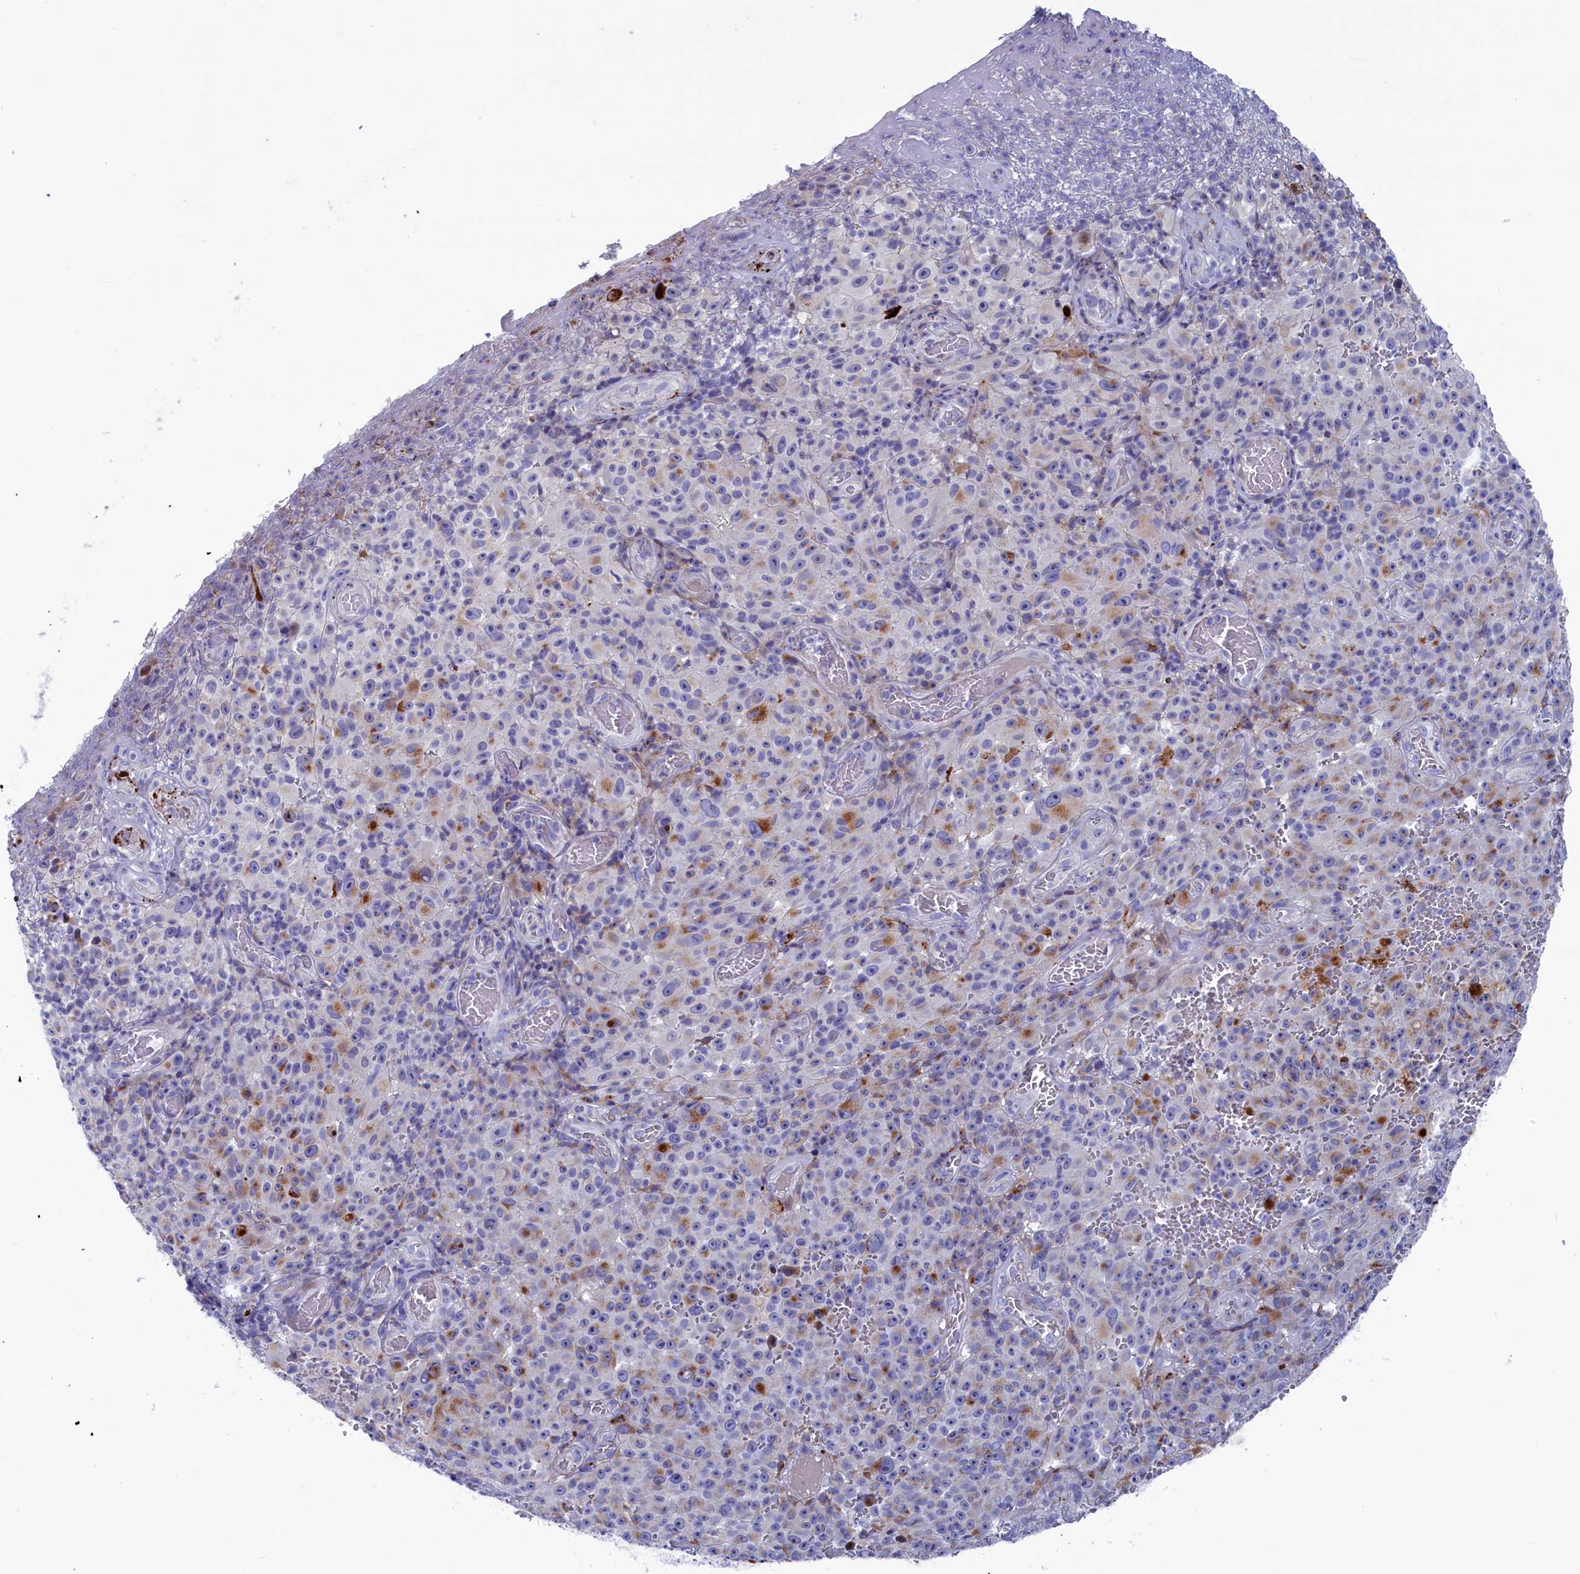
{"staining": {"intensity": "moderate", "quantity": "<25%", "location": "cytoplasmic/membranous"}, "tissue": "melanoma", "cell_type": "Tumor cells", "image_type": "cancer", "snomed": [{"axis": "morphology", "description": "Malignant melanoma, NOS"}, {"axis": "topography", "description": "Skin"}], "caption": "Immunohistochemical staining of human melanoma demonstrates low levels of moderate cytoplasmic/membranous expression in approximately <25% of tumor cells. Using DAB (3,3'-diaminobenzidine) (brown) and hematoxylin (blue) stains, captured at high magnification using brightfield microscopy.", "gene": "NUDT7", "patient": {"sex": "female", "age": 82}}